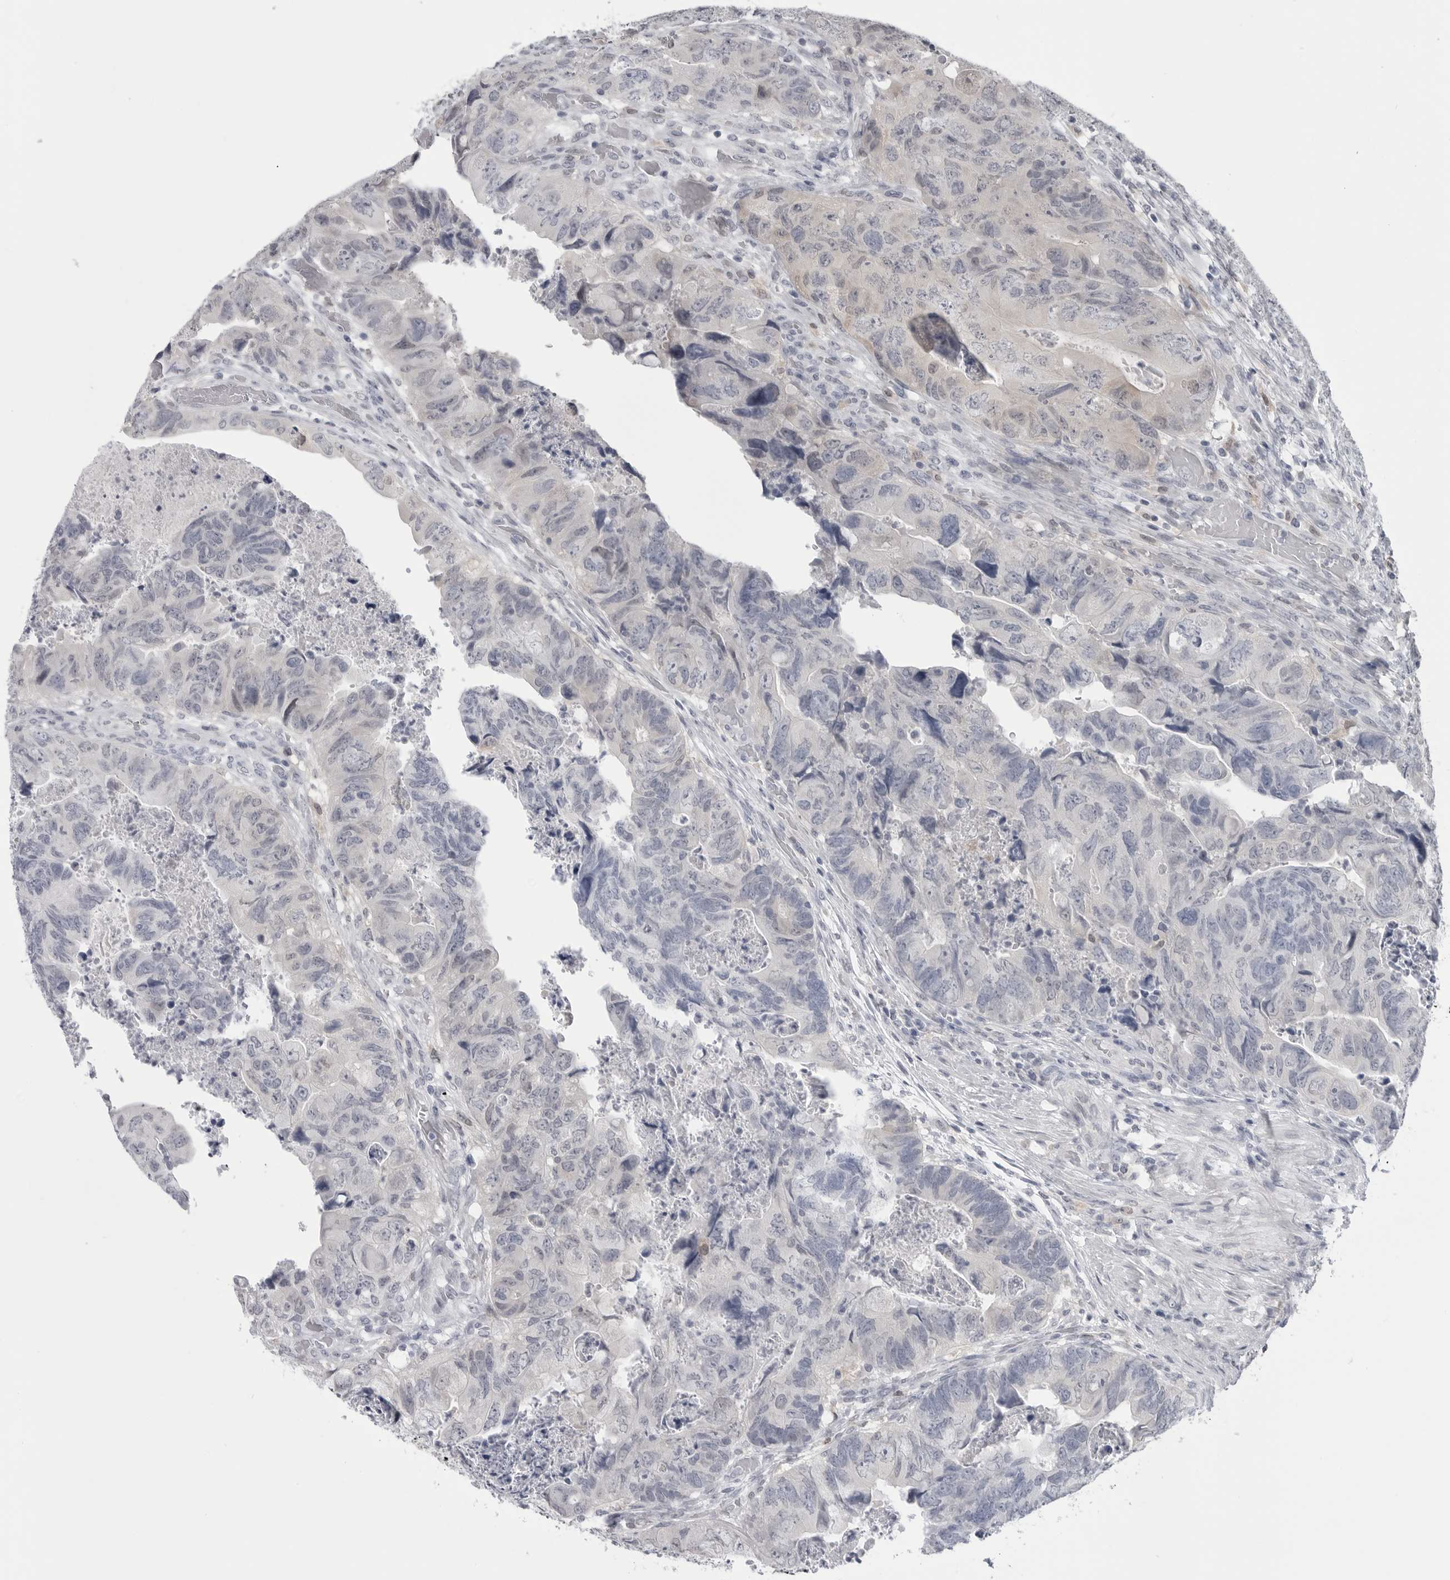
{"staining": {"intensity": "negative", "quantity": "none", "location": "none"}, "tissue": "colorectal cancer", "cell_type": "Tumor cells", "image_type": "cancer", "snomed": [{"axis": "morphology", "description": "Adenocarcinoma, NOS"}, {"axis": "topography", "description": "Rectum"}], "caption": "DAB immunohistochemical staining of human colorectal cancer demonstrates no significant positivity in tumor cells.", "gene": "PNPO", "patient": {"sex": "male", "age": 63}}